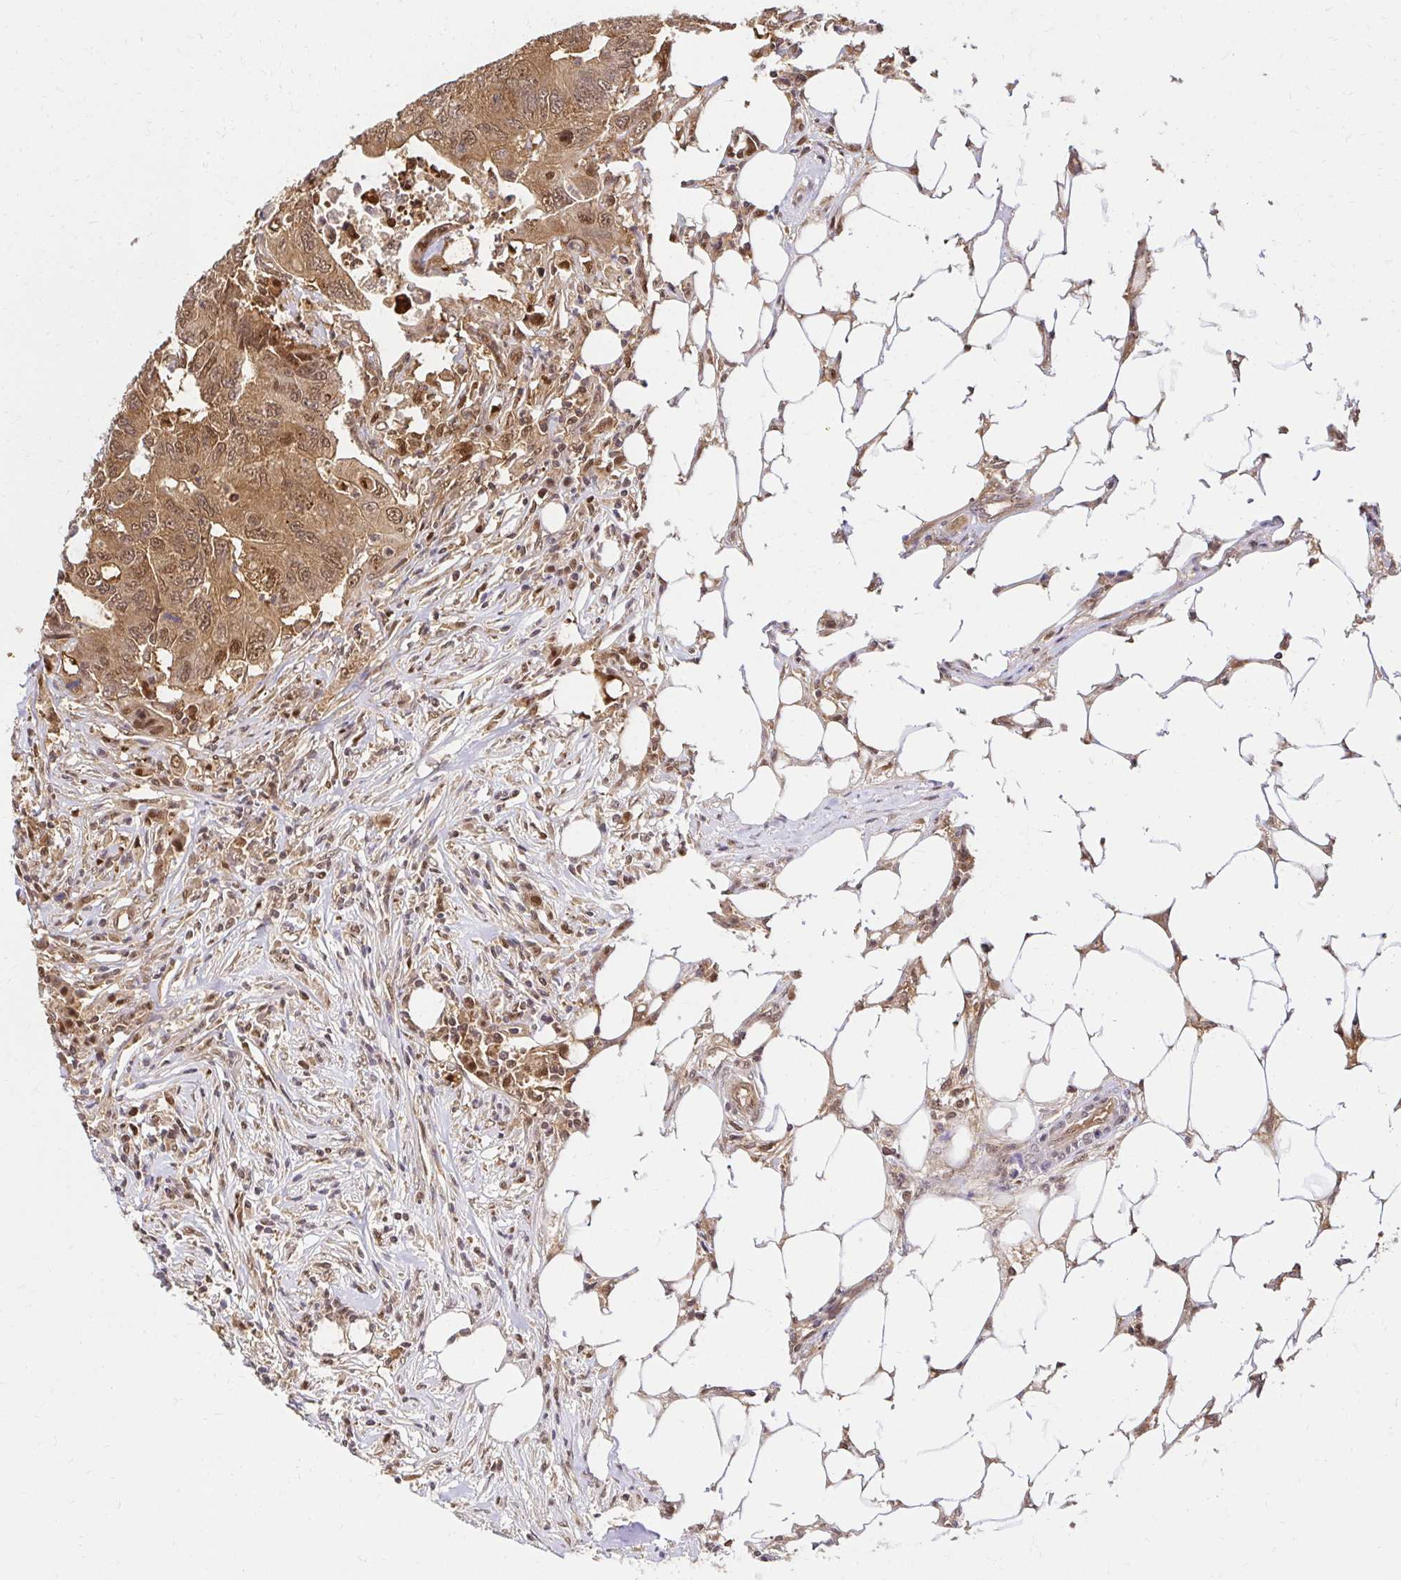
{"staining": {"intensity": "moderate", "quantity": ">75%", "location": "cytoplasmic/membranous,nuclear"}, "tissue": "colorectal cancer", "cell_type": "Tumor cells", "image_type": "cancer", "snomed": [{"axis": "morphology", "description": "Adenocarcinoma, NOS"}, {"axis": "topography", "description": "Colon"}], "caption": "DAB immunohistochemical staining of colorectal cancer shows moderate cytoplasmic/membranous and nuclear protein positivity in about >75% of tumor cells.", "gene": "PSMA4", "patient": {"sex": "male", "age": 71}}